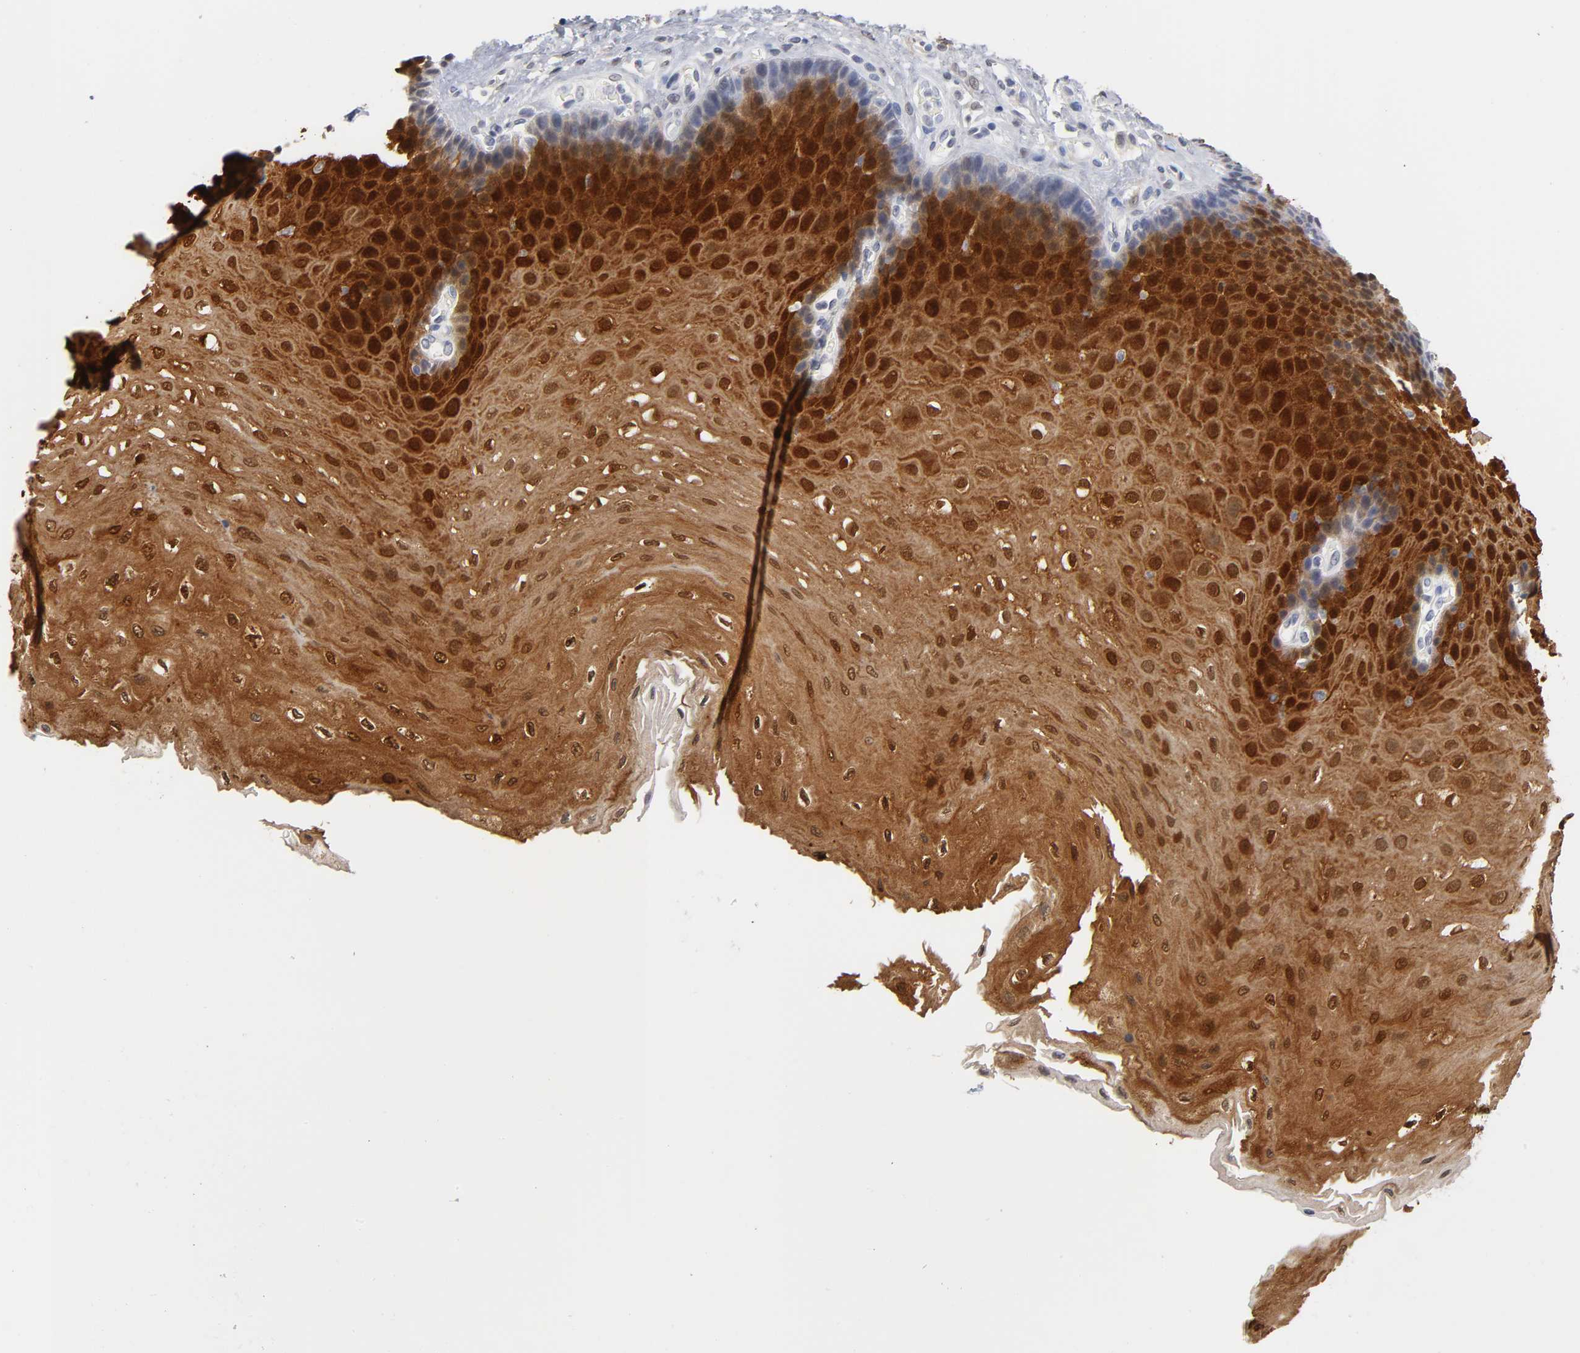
{"staining": {"intensity": "strong", "quantity": ">75%", "location": "cytoplasmic/membranous,nuclear"}, "tissue": "esophagus", "cell_type": "Squamous epithelial cells", "image_type": "normal", "snomed": [{"axis": "morphology", "description": "Normal tissue, NOS"}, {"axis": "topography", "description": "Esophagus"}], "caption": "IHC (DAB) staining of unremarkable human esophagus reveals strong cytoplasmic/membranous,nuclear protein expression in approximately >75% of squamous epithelial cells. (brown staining indicates protein expression, while blue staining denotes nuclei).", "gene": "CRABP2", "patient": {"sex": "female", "age": 72}}